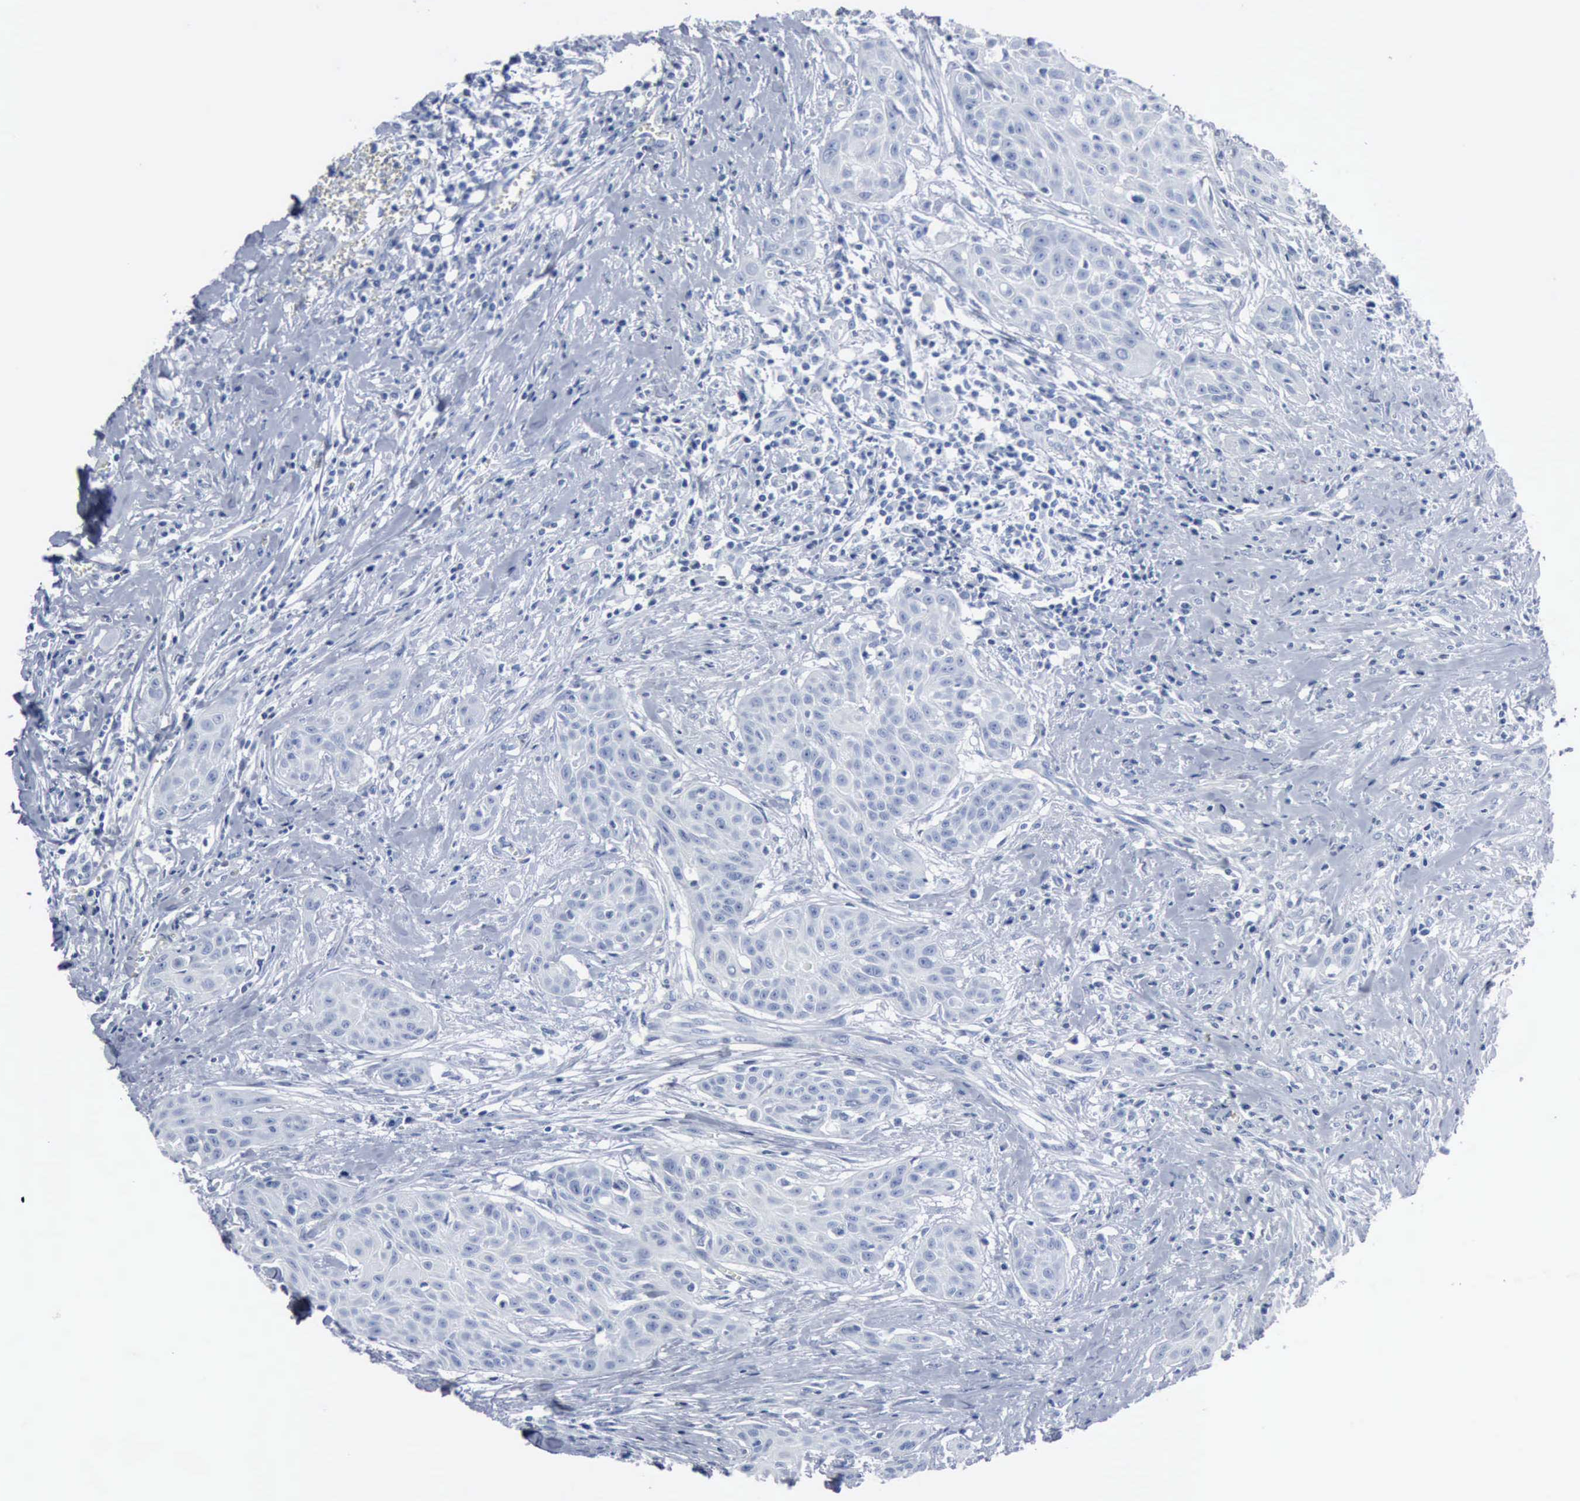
{"staining": {"intensity": "negative", "quantity": "none", "location": "none"}, "tissue": "head and neck cancer", "cell_type": "Tumor cells", "image_type": "cancer", "snomed": [{"axis": "morphology", "description": "Squamous cell carcinoma, NOS"}, {"axis": "morphology", "description": "Squamous cell carcinoma, metastatic, NOS"}, {"axis": "topography", "description": "Lymph node"}, {"axis": "topography", "description": "Salivary gland"}, {"axis": "topography", "description": "Head-Neck"}], "caption": "Human head and neck cancer (metastatic squamous cell carcinoma) stained for a protein using IHC shows no expression in tumor cells.", "gene": "DMD", "patient": {"sex": "female", "age": 74}}